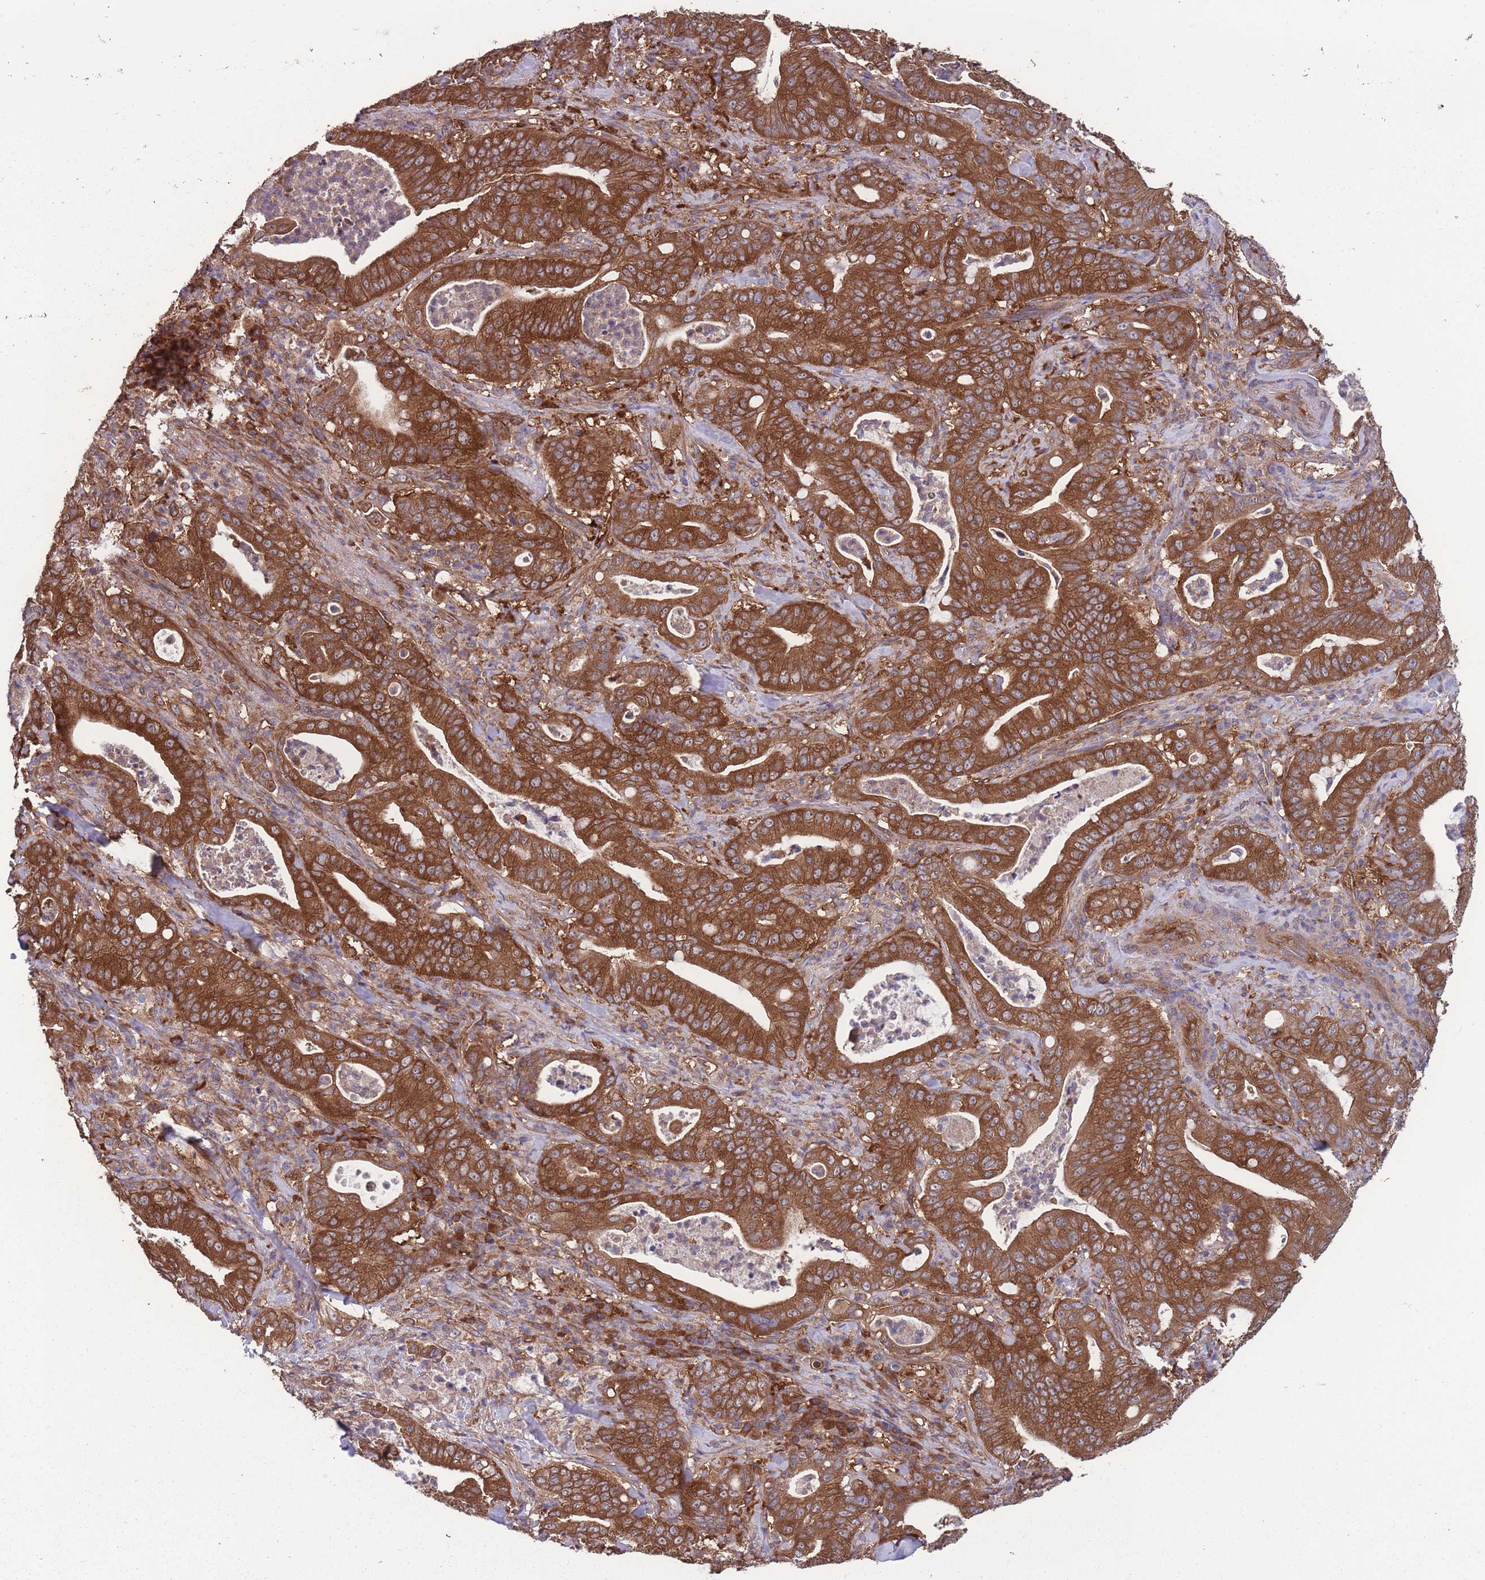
{"staining": {"intensity": "strong", "quantity": ">75%", "location": "cytoplasmic/membranous"}, "tissue": "pancreatic cancer", "cell_type": "Tumor cells", "image_type": "cancer", "snomed": [{"axis": "morphology", "description": "Adenocarcinoma, NOS"}, {"axis": "topography", "description": "Pancreas"}], "caption": "Pancreatic cancer was stained to show a protein in brown. There is high levels of strong cytoplasmic/membranous staining in approximately >75% of tumor cells.", "gene": "ZPR1", "patient": {"sex": "male", "age": 71}}